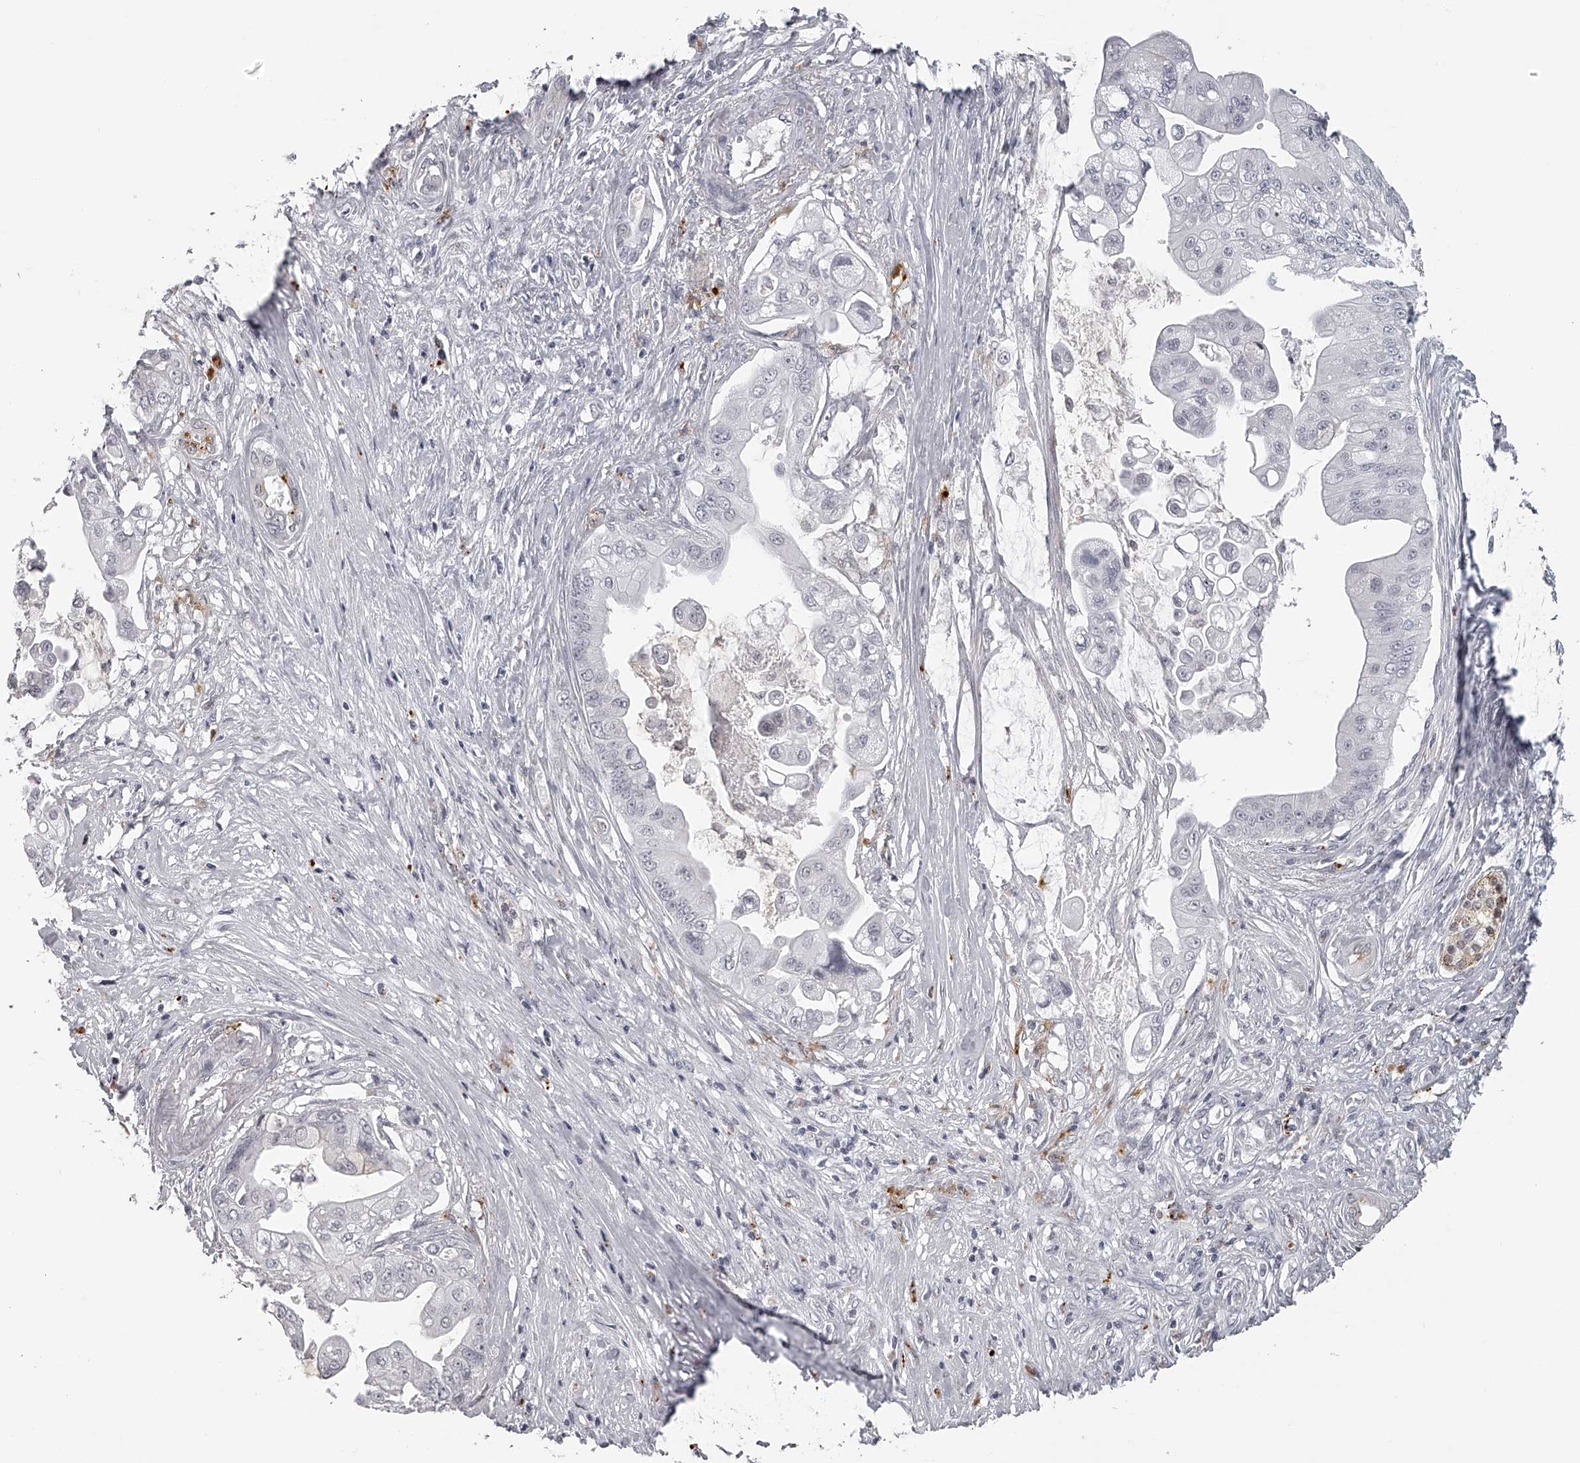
{"staining": {"intensity": "moderate", "quantity": "<25%", "location": "cytoplasmic/membranous"}, "tissue": "pancreatic cancer", "cell_type": "Tumor cells", "image_type": "cancer", "snomed": [{"axis": "morphology", "description": "Adenocarcinoma, NOS"}, {"axis": "topography", "description": "Pancreas"}], "caption": "An image of adenocarcinoma (pancreatic) stained for a protein displays moderate cytoplasmic/membranous brown staining in tumor cells. (Brightfield microscopy of DAB IHC at high magnification).", "gene": "RNF220", "patient": {"sex": "female", "age": 75}}